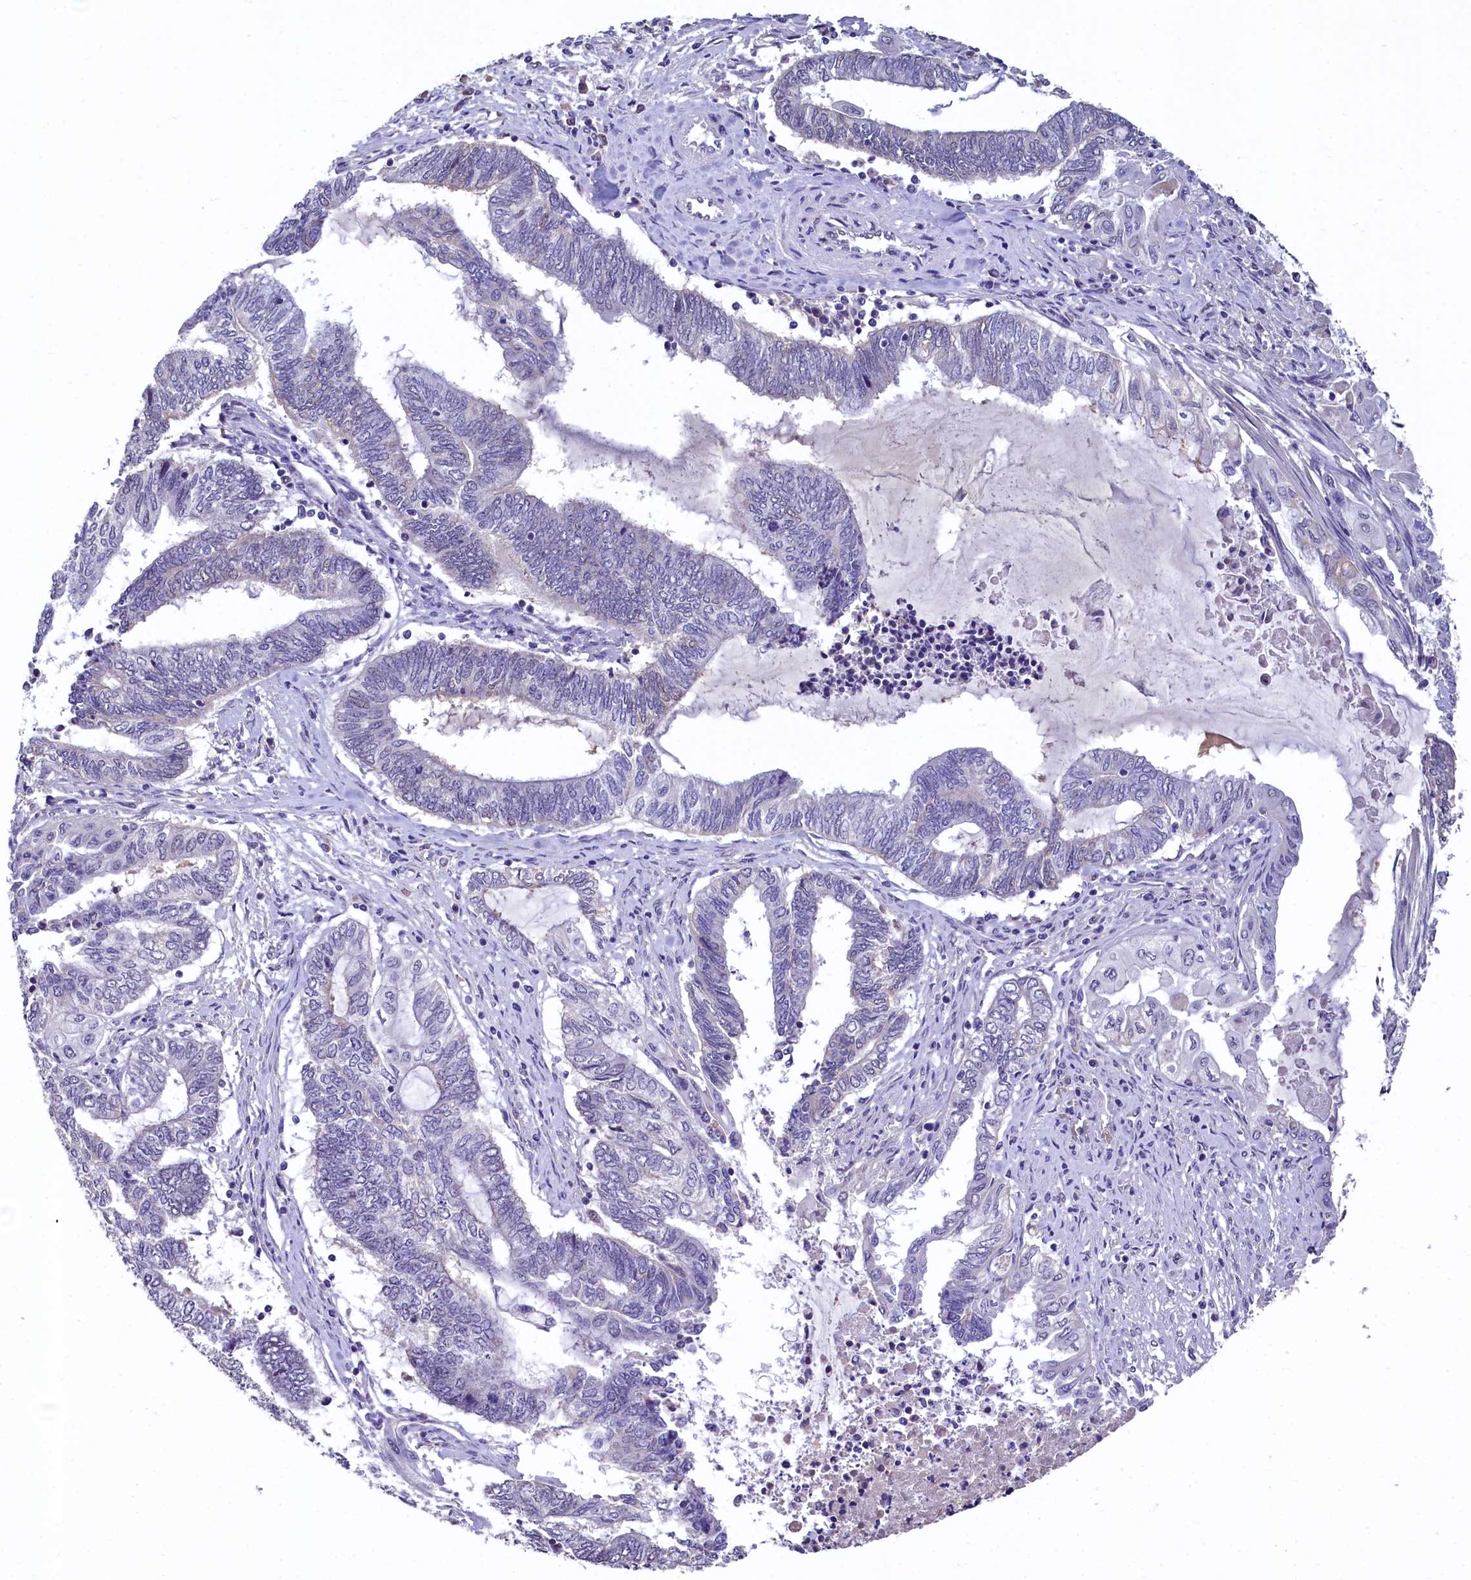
{"staining": {"intensity": "negative", "quantity": "none", "location": "none"}, "tissue": "endometrial cancer", "cell_type": "Tumor cells", "image_type": "cancer", "snomed": [{"axis": "morphology", "description": "Adenocarcinoma, NOS"}, {"axis": "topography", "description": "Uterus"}, {"axis": "topography", "description": "Endometrium"}], "caption": "Endometrial adenocarcinoma stained for a protein using immunohistochemistry (IHC) shows no expression tumor cells.", "gene": "HECTD4", "patient": {"sex": "female", "age": 70}}